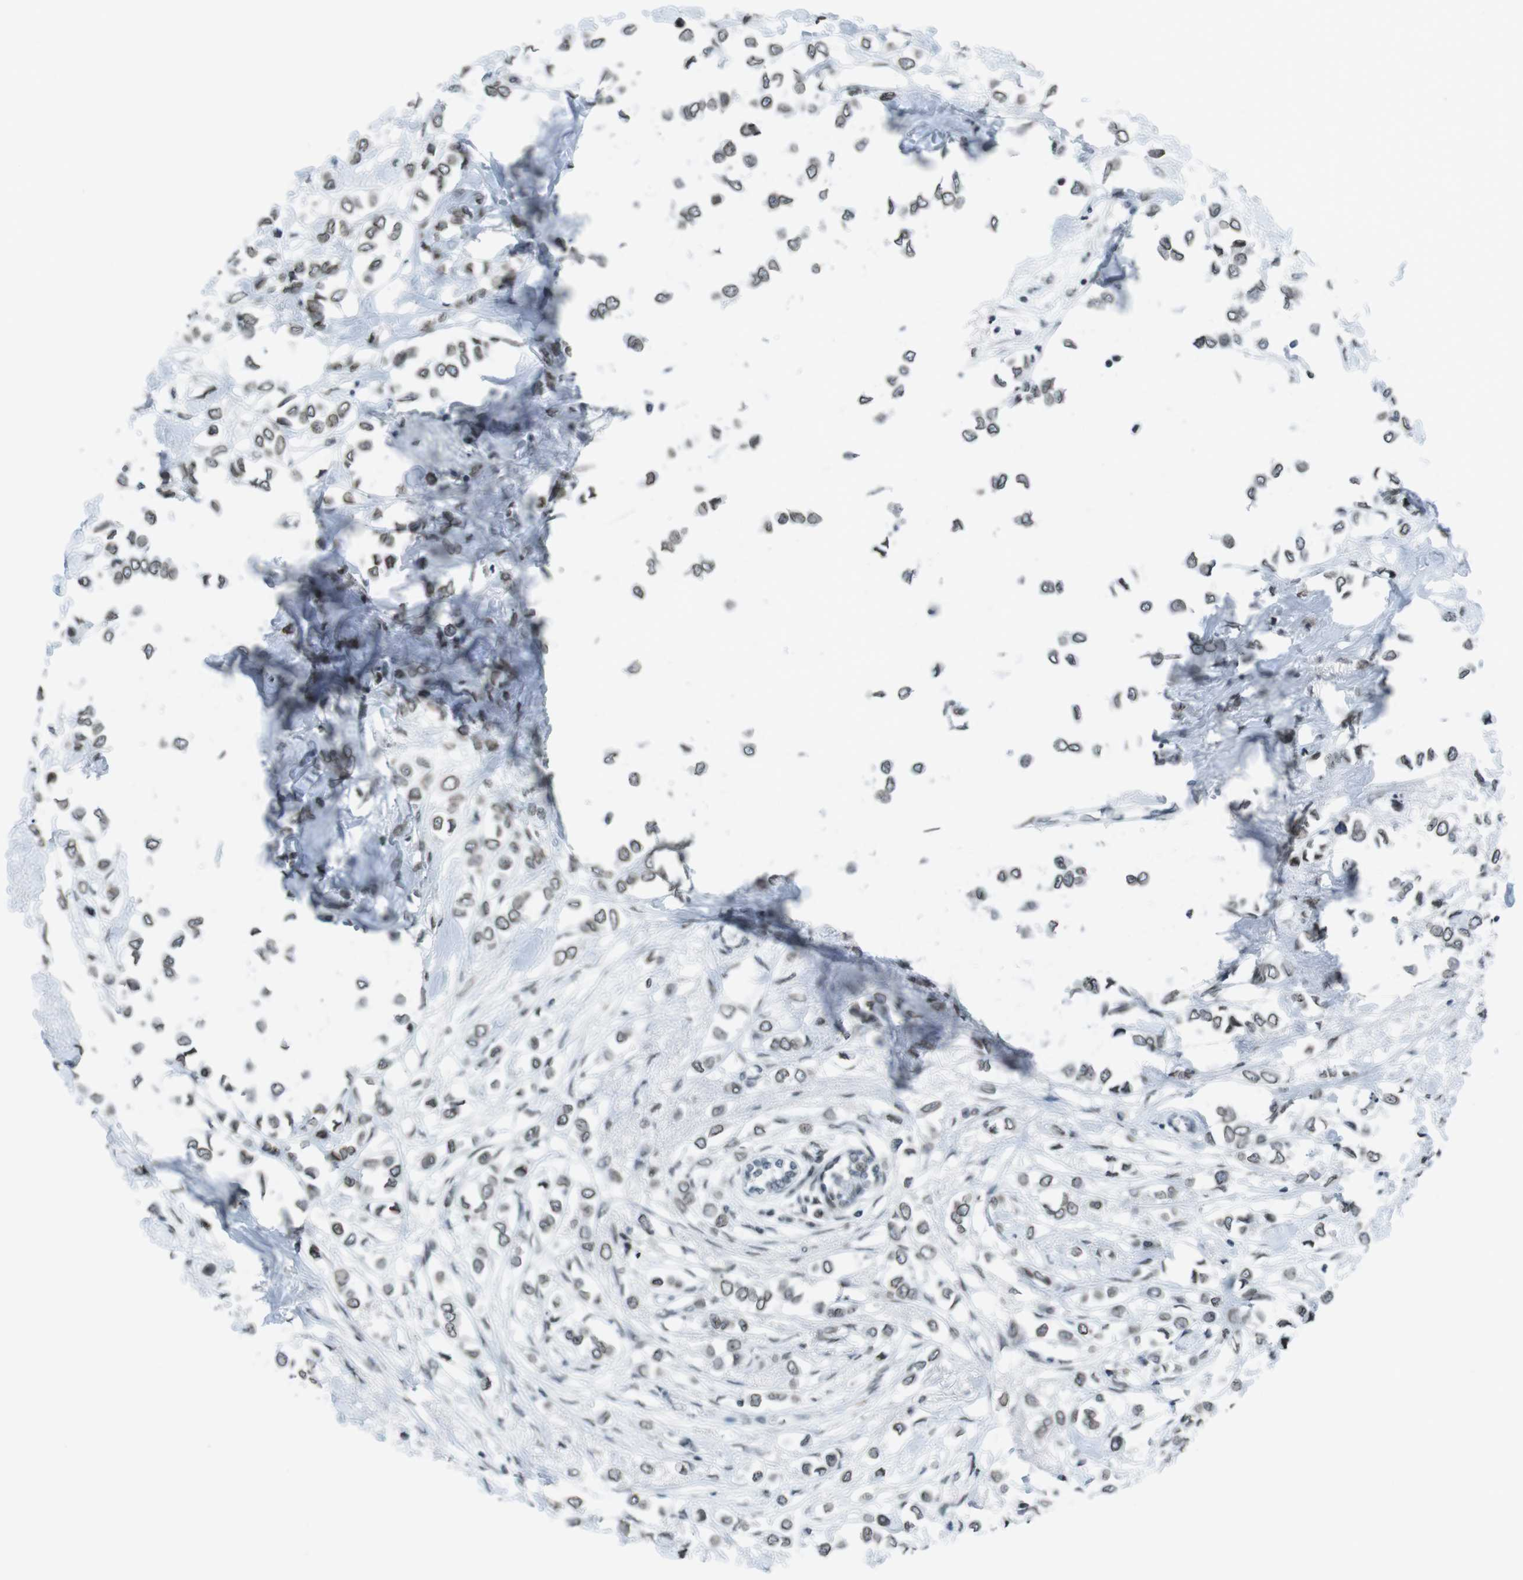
{"staining": {"intensity": "weak", "quantity": ">75%", "location": "cytoplasmic/membranous,nuclear"}, "tissue": "breast cancer", "cell_type": "Tumor cells", "image_type": "cancer", "snomed": [{"axis": "morphology", "description": "Lobular carcinoma"}, {"axis": "topography", "description": "Breast"}], "caption": "IHC micrograph of breast cancer stained for a protein (brown), which shows low levels of weak cytoplasmic/membranous and nuclear staining in about >75% of tumor cells.", "gene": "MAD1L1", "patient": {"sex": "female", "age": 51}}